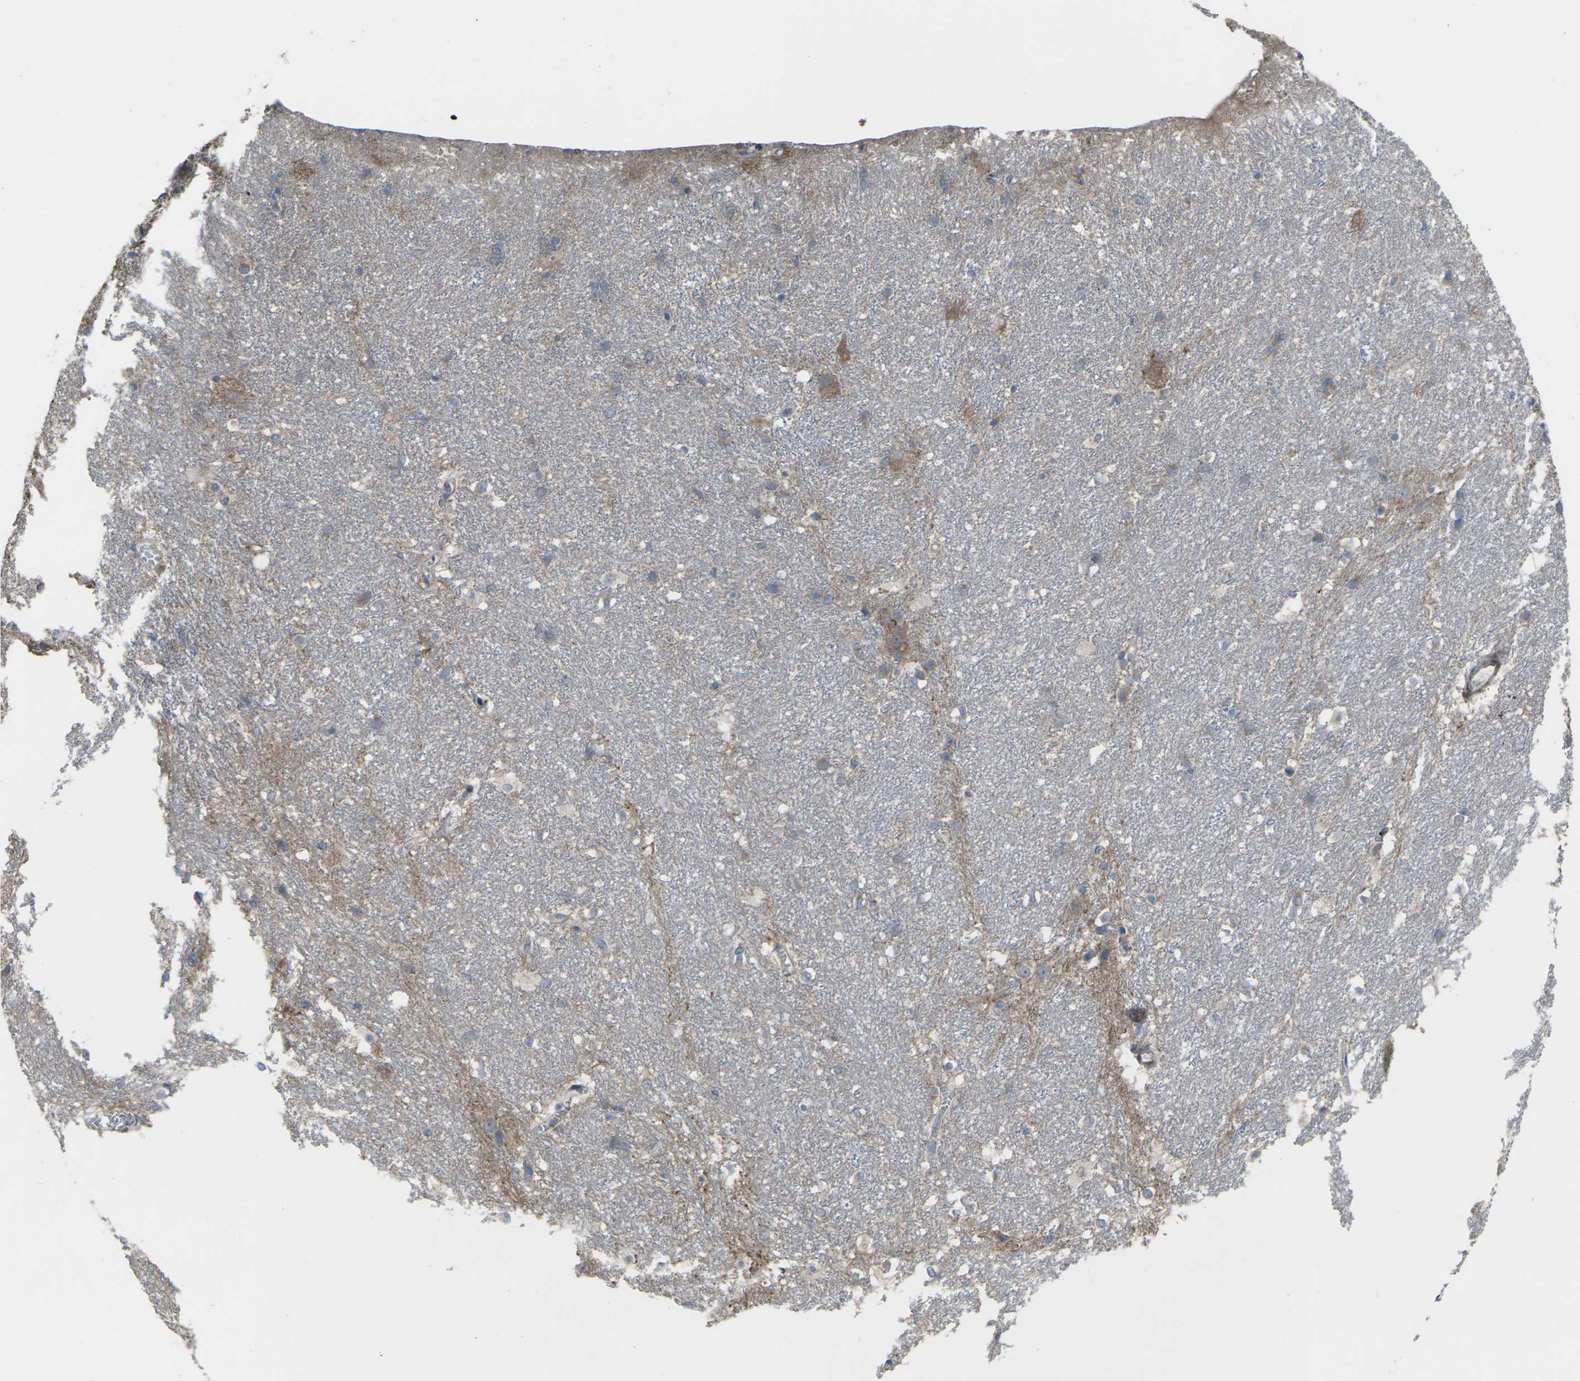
{"staining": {"intensity": "moderate", "quantity": "25%-75%", "location": "cytoplasmic/membranous"}, "tissue": "hippocampus", "cell_type": "Glial cells", "image_type": "normal", "snomed": [{"axis": "morphology", "description": "Normal tissue, NOS"}, {"axis": "topography", "description": "Hippocampus"}], "caption": "This image displays immunohistochemistry (IHC) staining of normal human hippocampus, with medium moderate cytoplasmic/membranous expression in about 25%-75% of glial cells.", "gene": "CCR10", "patient": {"sex": "female", "age": 19}}